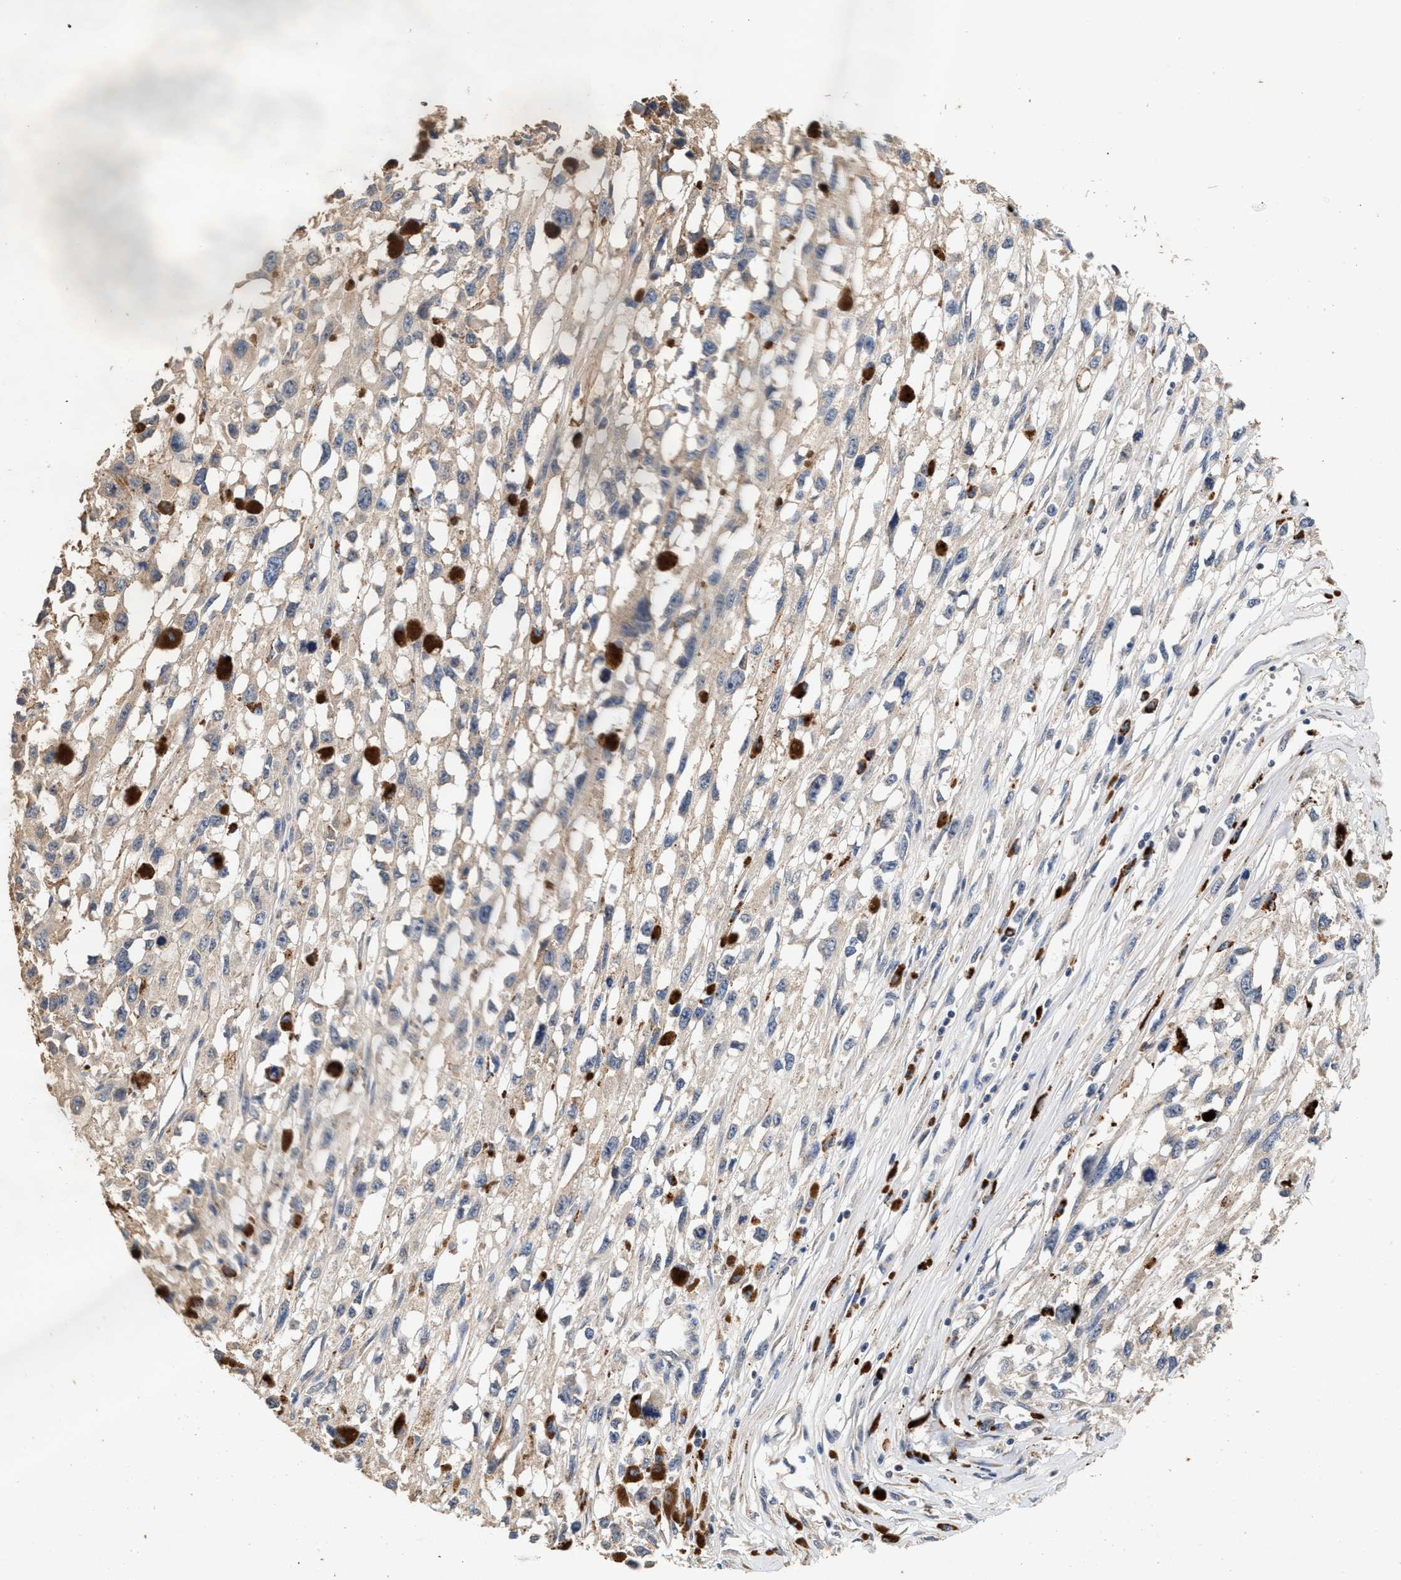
{"staining": {"intensity": "weak", "quantity": "25%-75%", "location": "cytoplasmic/membranous"}, "tissue": "melanoma", "cell_type": "Tumor cells", "image_type": "cancer", "snomed": [{"axis": "morphology", "description": "Malignant melanoma, Metastatic site"}, {"axis": "topography", "description": "Lymph node"}], "caption": "Protein staining of malignant melanoma (metastatic site) tissue reveals weak cytoplasmic/membranous staining in about 25%-75% of tumor cells. The protein is shown in brown color, while the nuclei are stained blue.", "gene": "PTGR3", "patient": {"sex": "male", "age": 59}}